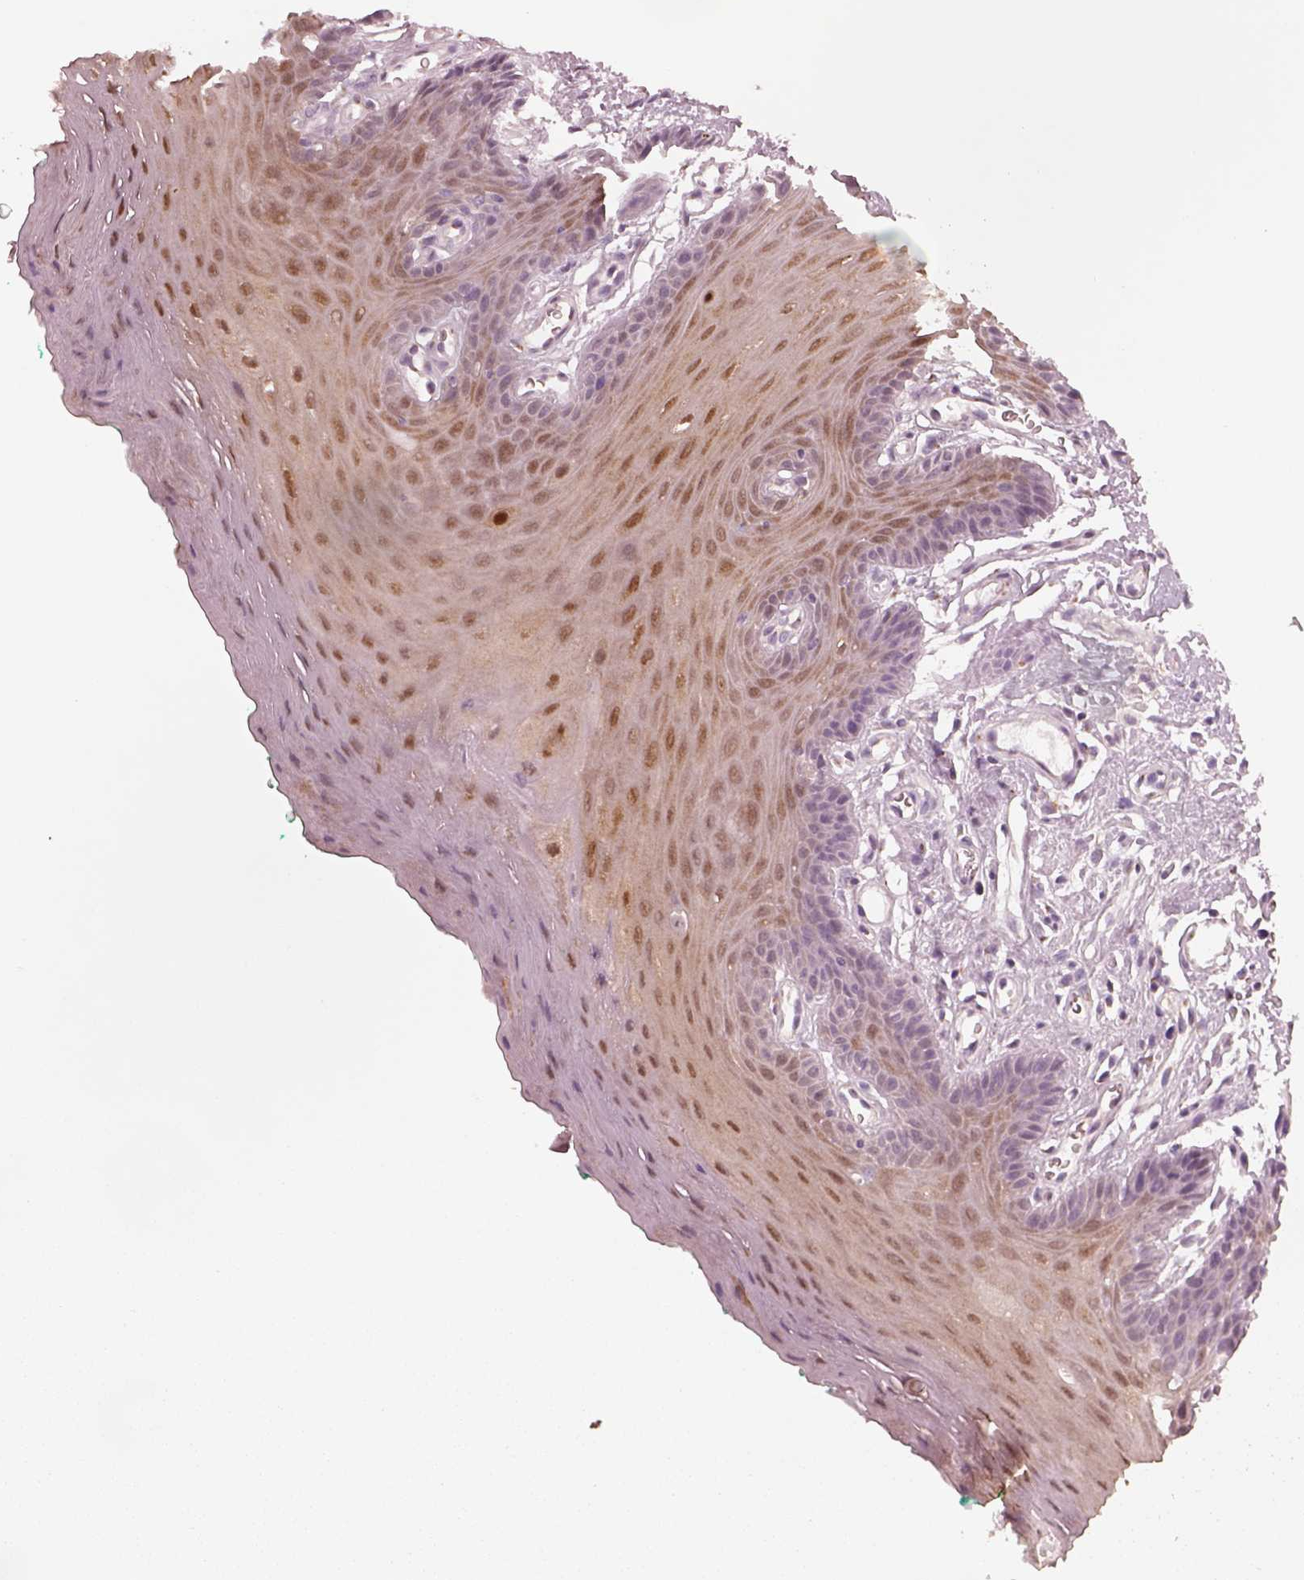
{"staining": {"intensity": "moderate", "quantity": ">75%", "location": "nuclear"}, "tissue": "oral mucosa", "cell_type": "Squamous epithelial cells", "image_type": "normal", "snomed": [{"axis": "morphology", "description": "Normal tissue, NOS"}, {"axis": "morphology", "description": "Squamous cell carcinoma, NOS"}, {"axis": "topography", "description": "Oral tissue"}, {"axis": "topography", "description": "Head-Neck"}], "caption": "A high-resolution photomicrograph shows immunohistochemistry staining of unremarkable oral mucosa, which demonstrates moderate nuclear staining in approximately >75% of squamous epithelial cells.", "gene": "SDCBP2", "patient": {"sex": "female", "age": 50}}